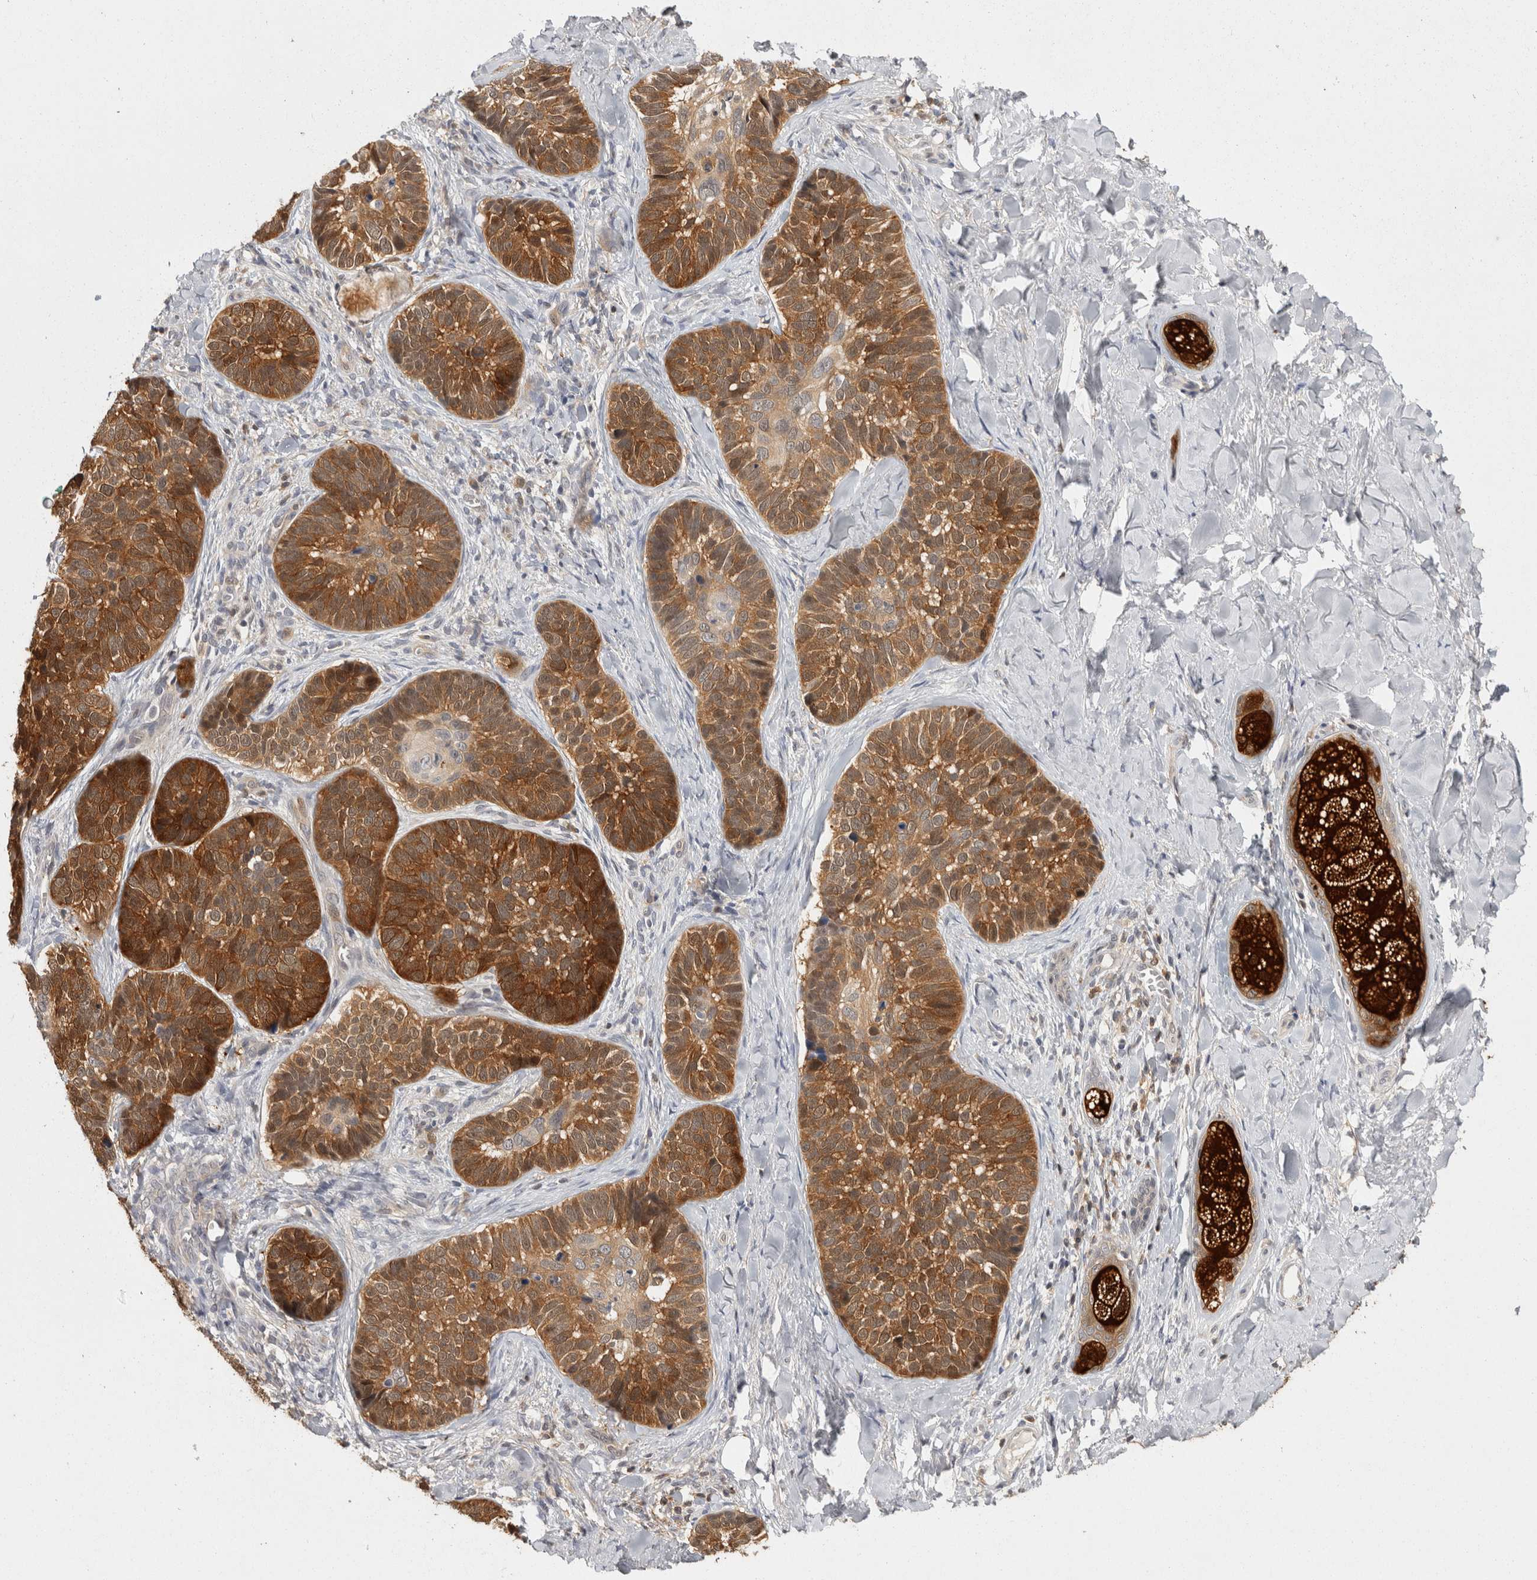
{"staining": {"intensity": "moderate", "quantity": ">75%", "location": "cytoplasmic/membranous"}, "tissue": "skin cancer", "cell_type": "Tumor cells", "image_type": "cancer", "snomed": [{"axis": "morphology", "description": "Basal cell carcinoma"}, {"axis": "topography", "description": "Skin"}], "caption": "The histopathology image displays immunohistochemical staining of basal cell carcinoma (skin). There is moderate cytoplasmic/membranous positivity is present in approximately >75% of tumor cells.", "gene": "ACAT2", "patient": {"sex": "male", "age": 62}}